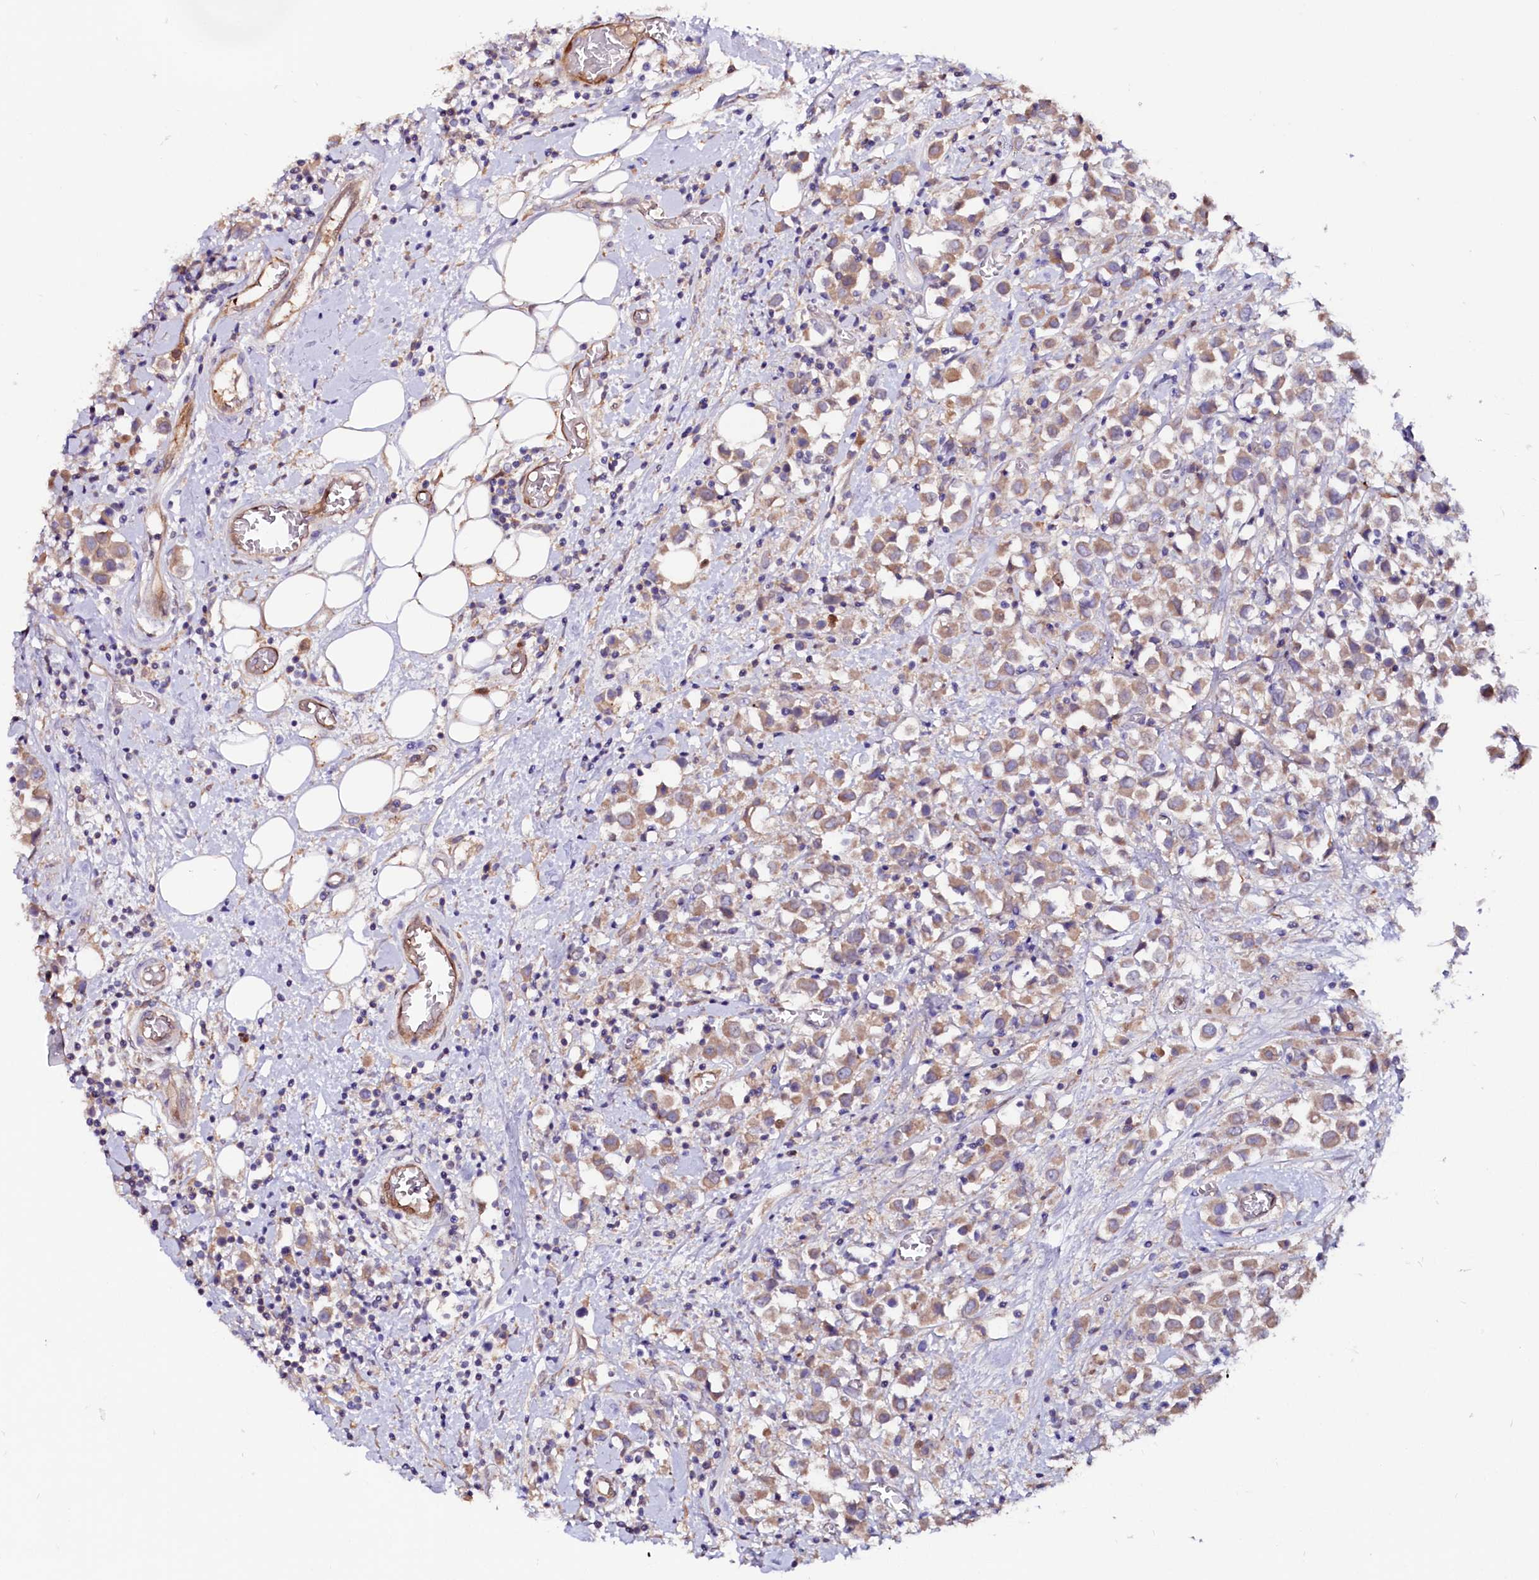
{"staining": {"intensity": "weak", "quantity": ">75%", "location": "cytoplasmic/membranous"}, "tissue": "breast cancer", "cell_type": "Tumor cells", "image_type": "cancer", "snomed": [{"axis": "morphology", "description": "Duct carcinoma"}, {"axis": "topography", "description": "Breast"}], "caption": "Immunohistochemistry (IHC) of human breast cancer displays low levels of weak cytoplasmic/membranous positivity in approximately >75% of tumor cells. The staining was performed using DAB, with brown indicating positive protein expression. Nuclei are stained blue with hematoxylin.", "gene": "IL17RD", "patient": {"sex": "female", "age": 61}}